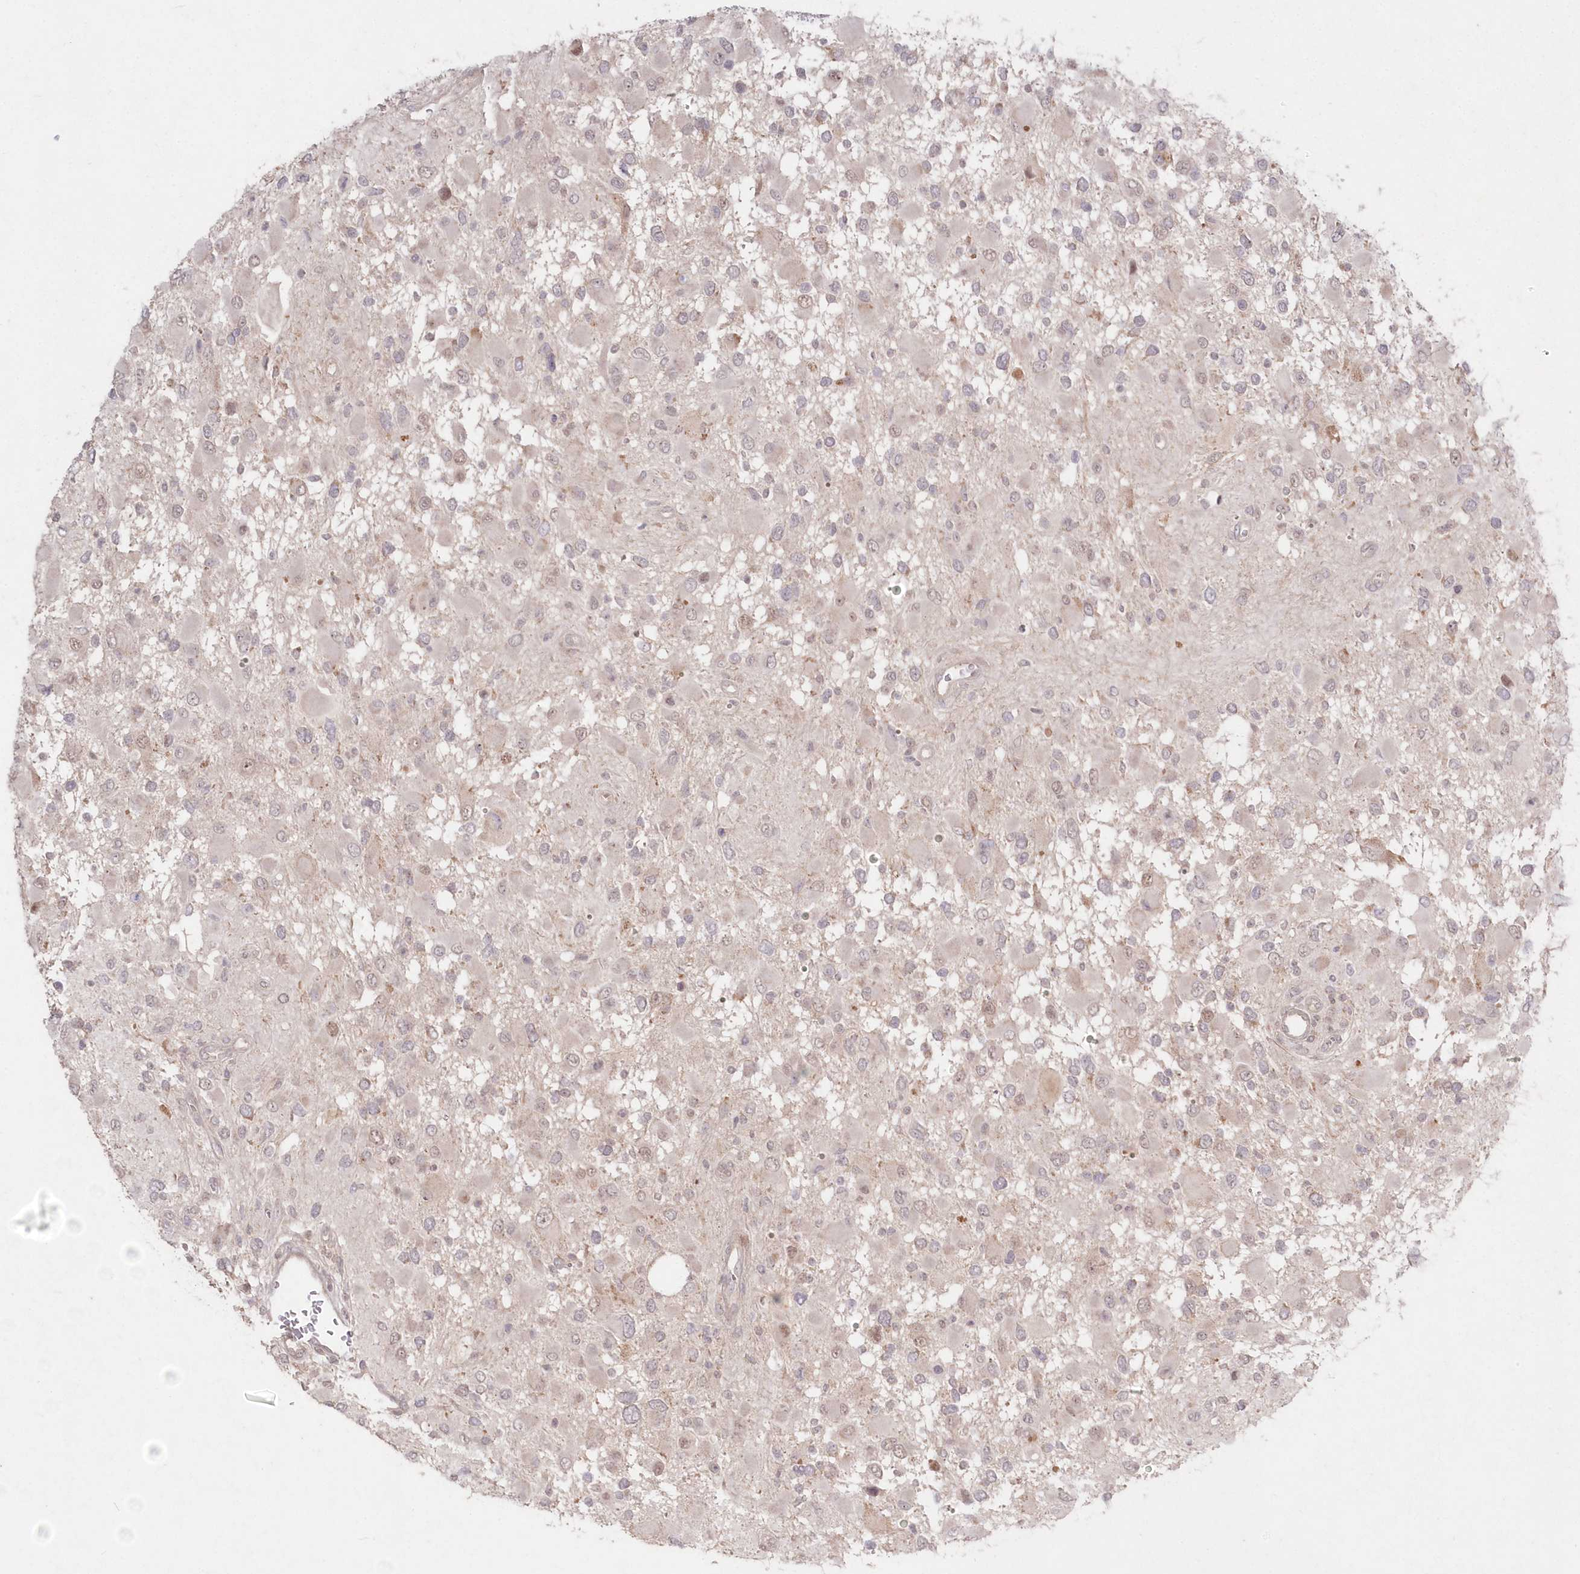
{"staining": {"intensity": "weak", "quantity": "<25%", "location": "cytoplasmic/membranous"}, "tissue": "glioma", "cell_type": "Tumor cells", "image_type": "cancer", "snomed": [{"axis": "morphology", "description": "Glioma, malignant, High grade"}, {"axis": "topography", "description": "Brain"}], "caption": "Tumor cells show no significant protein positivity in glioma.", "gene": "ASCC1", "patient": {"sex": "male", "age": 53}}